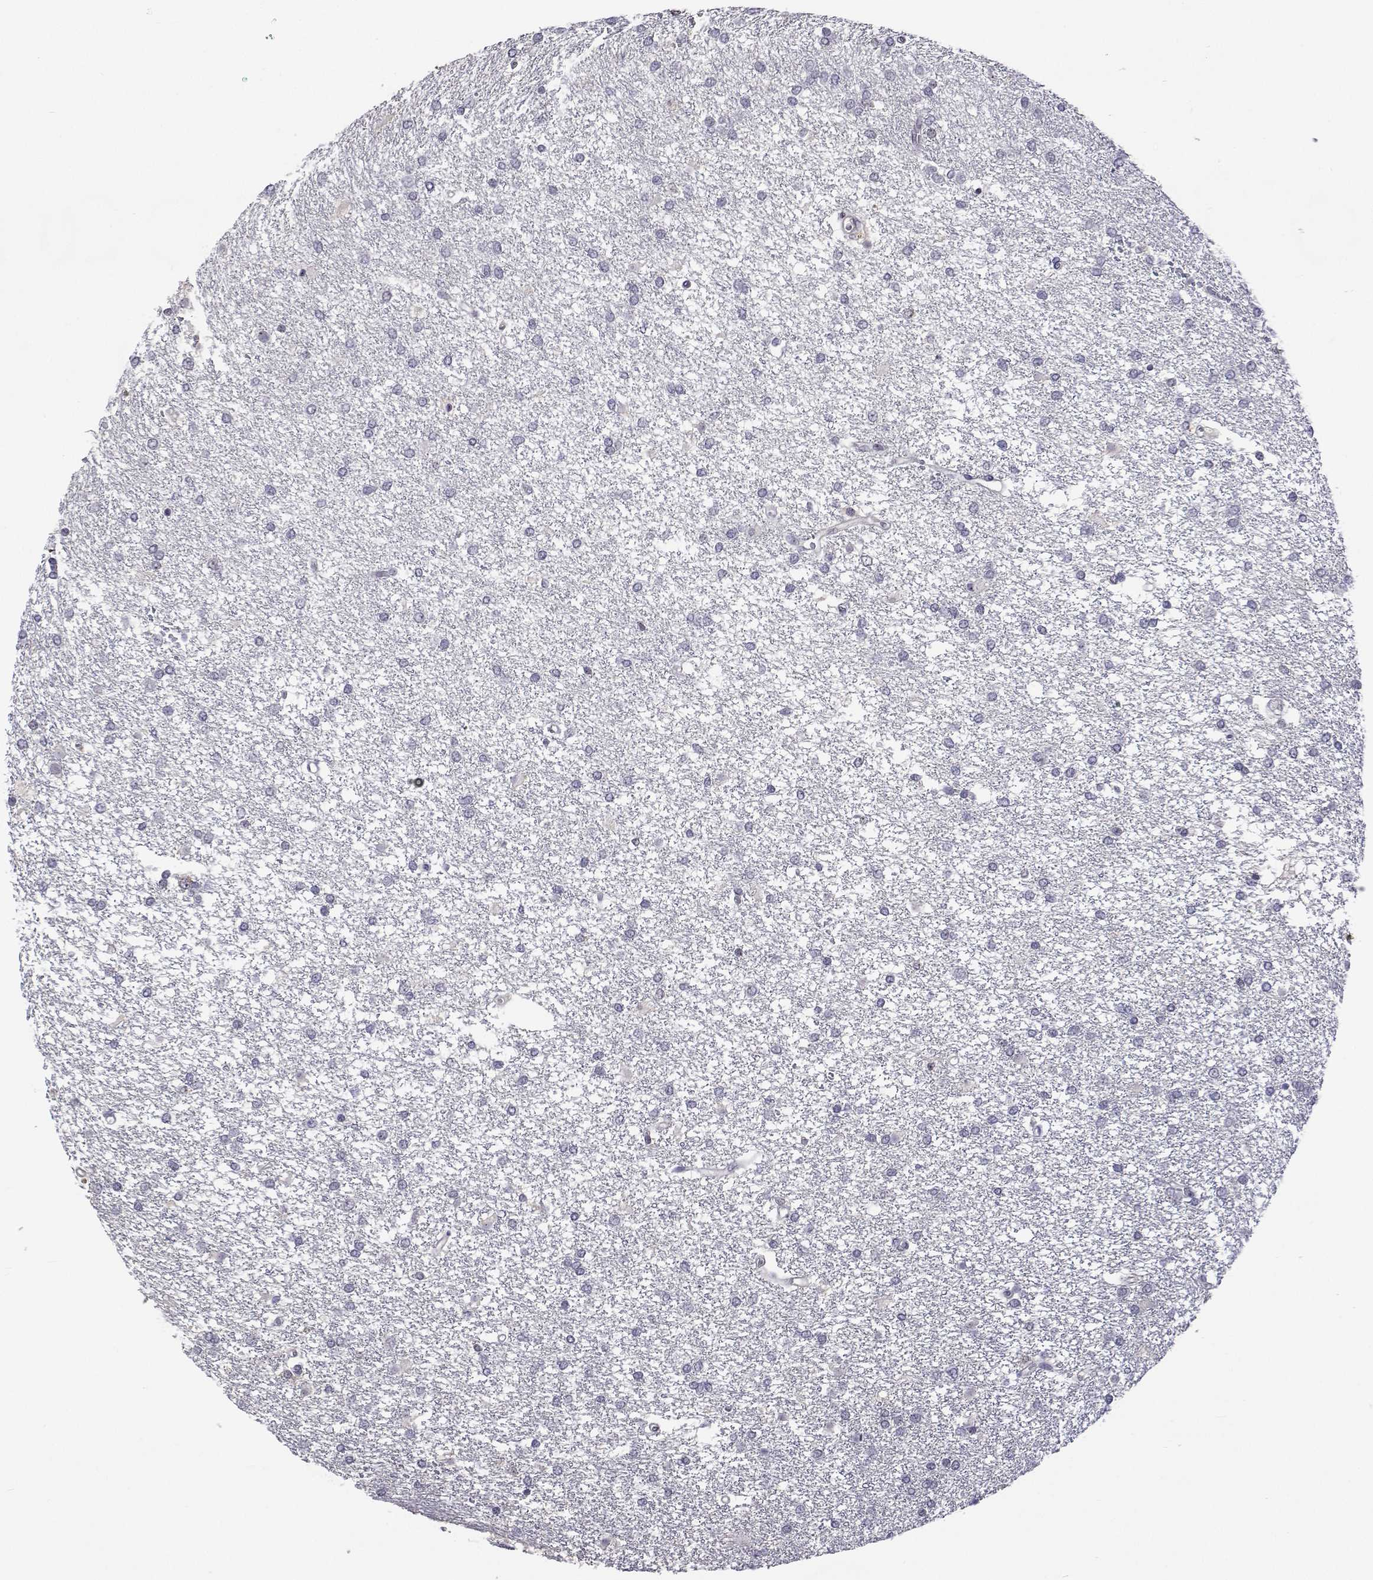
{"staining": {"intensity": "negative", "quantity": "none", "location": "none"}, "tissue": "glioma", "cell_type": "Tumor cells", "image_type": "cancer", "snomed": [{"axis": "morphology", "description": "Glioma, malignant, High grade"}, {"axis": "topography", "description": "Brain"}], "caption": "High-grade glioma (malignant) was stained to show a protein in brown. There is no significant positivity in tumor cells. (Brightfield microscopy of DAB (3,3'-diaminobenzidine) IHC at high magnification).", "gene": "NHP2", "patient": {"sex": "female", "age": 61}}